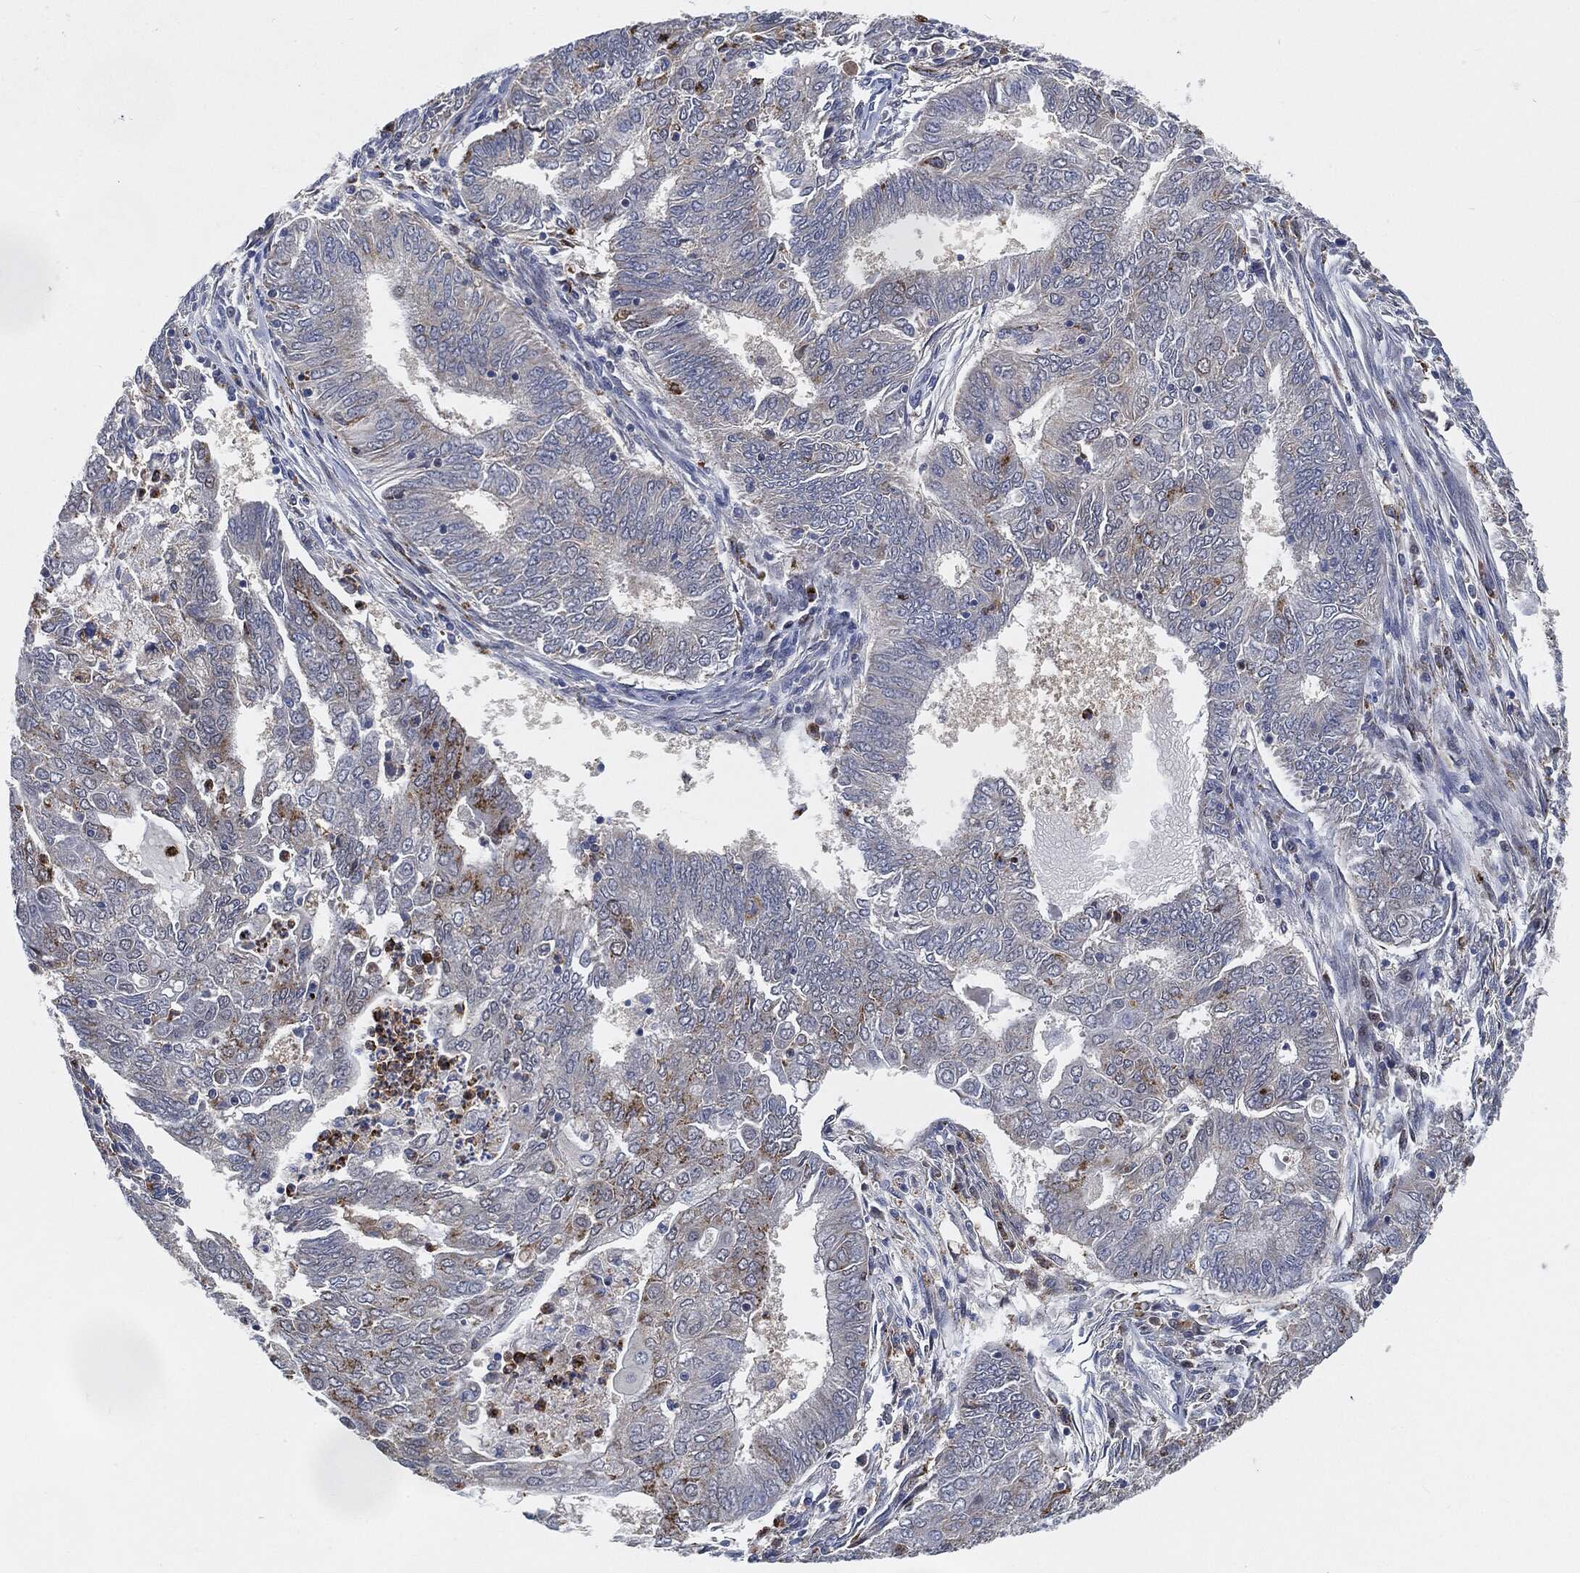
{"staining": {"intensity": "strong", "quantity": "<25%", "location": "cytoplasmic/membranous"}, "tissue": "endometrial cancer", "cell_type": "Tumor cells", "image_type": "cancer", "snomed": [{"axis": "morphology", "description": "Adenocarcinoma, NOS"}, {"axis": "topography", "description": "Endometrium"}], "caption": "This is an image of immunohistochemistry staining of endometrial cancer (adenocarcinoma), which shows strong expression in the cytoplasmic/membranous of tumor cells.", "gene": "VSIG4", "patient": {"sex": "female", "age": 62}}